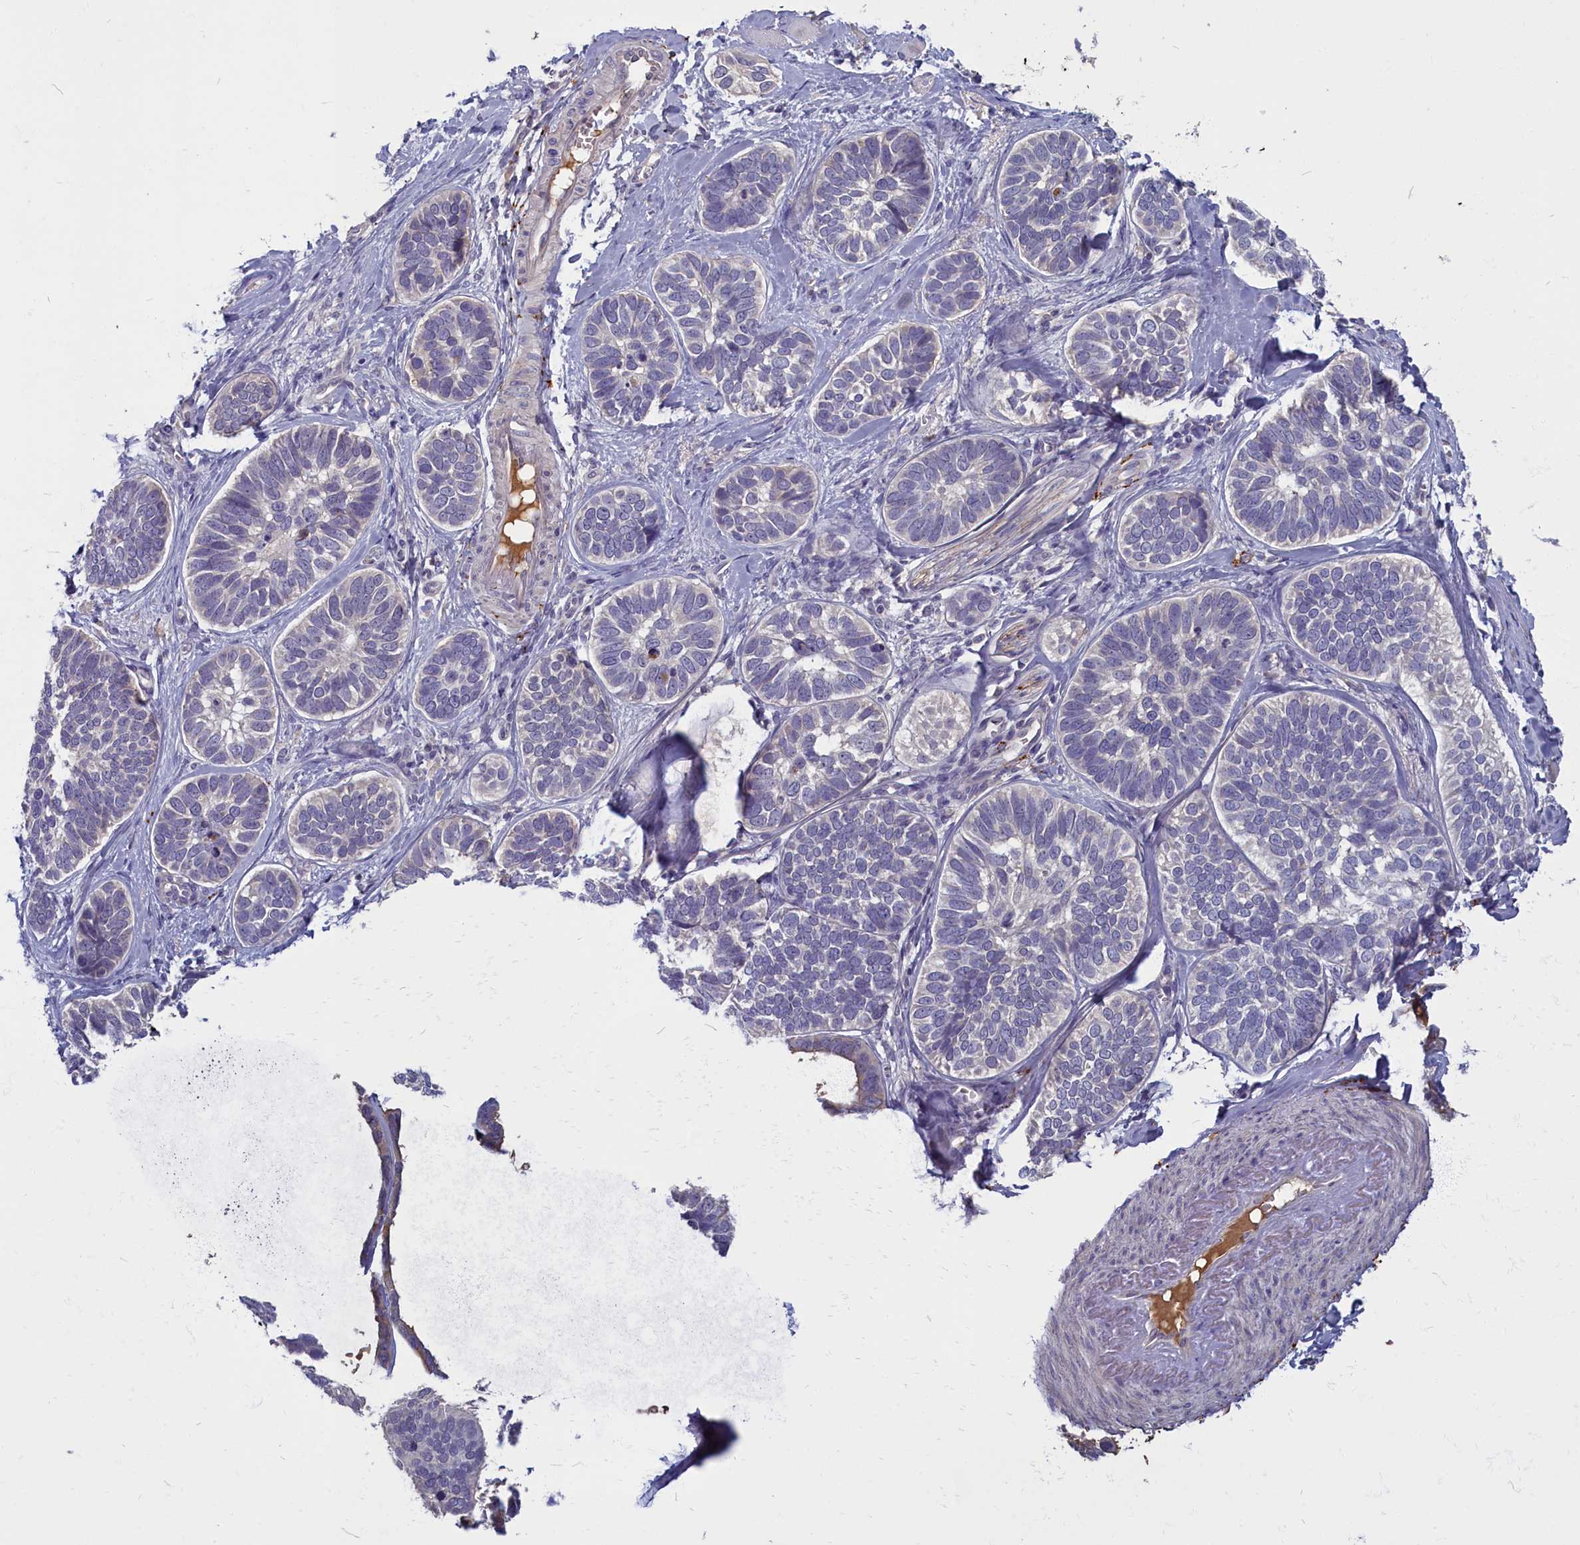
{"staining": {"intensity": "negative", "quantity": "none", "location": "none"}, "tissue": "skin cancer", "cell_type": "Tumor cells", "image_type": "cancer", "snomed": [{"axis": "morphology", "description": "Basal cell carcinoma"}, {"axis": "topography", "description": "Skin"}], "caption": "Immunohistochemistry micrograph of neoplastic tissue: human skin cancer (basal cell carcinoma) stained with DAB (3,3'-diaminobenzidine) displays no significant protein expression in tumor cells. (DAB (3,3'-diaminobenzidine) IHC visualized using brightfield microscopy, high magnification).", "gene": "SV2C", "patient": {"sex": "male", "age": 62}}